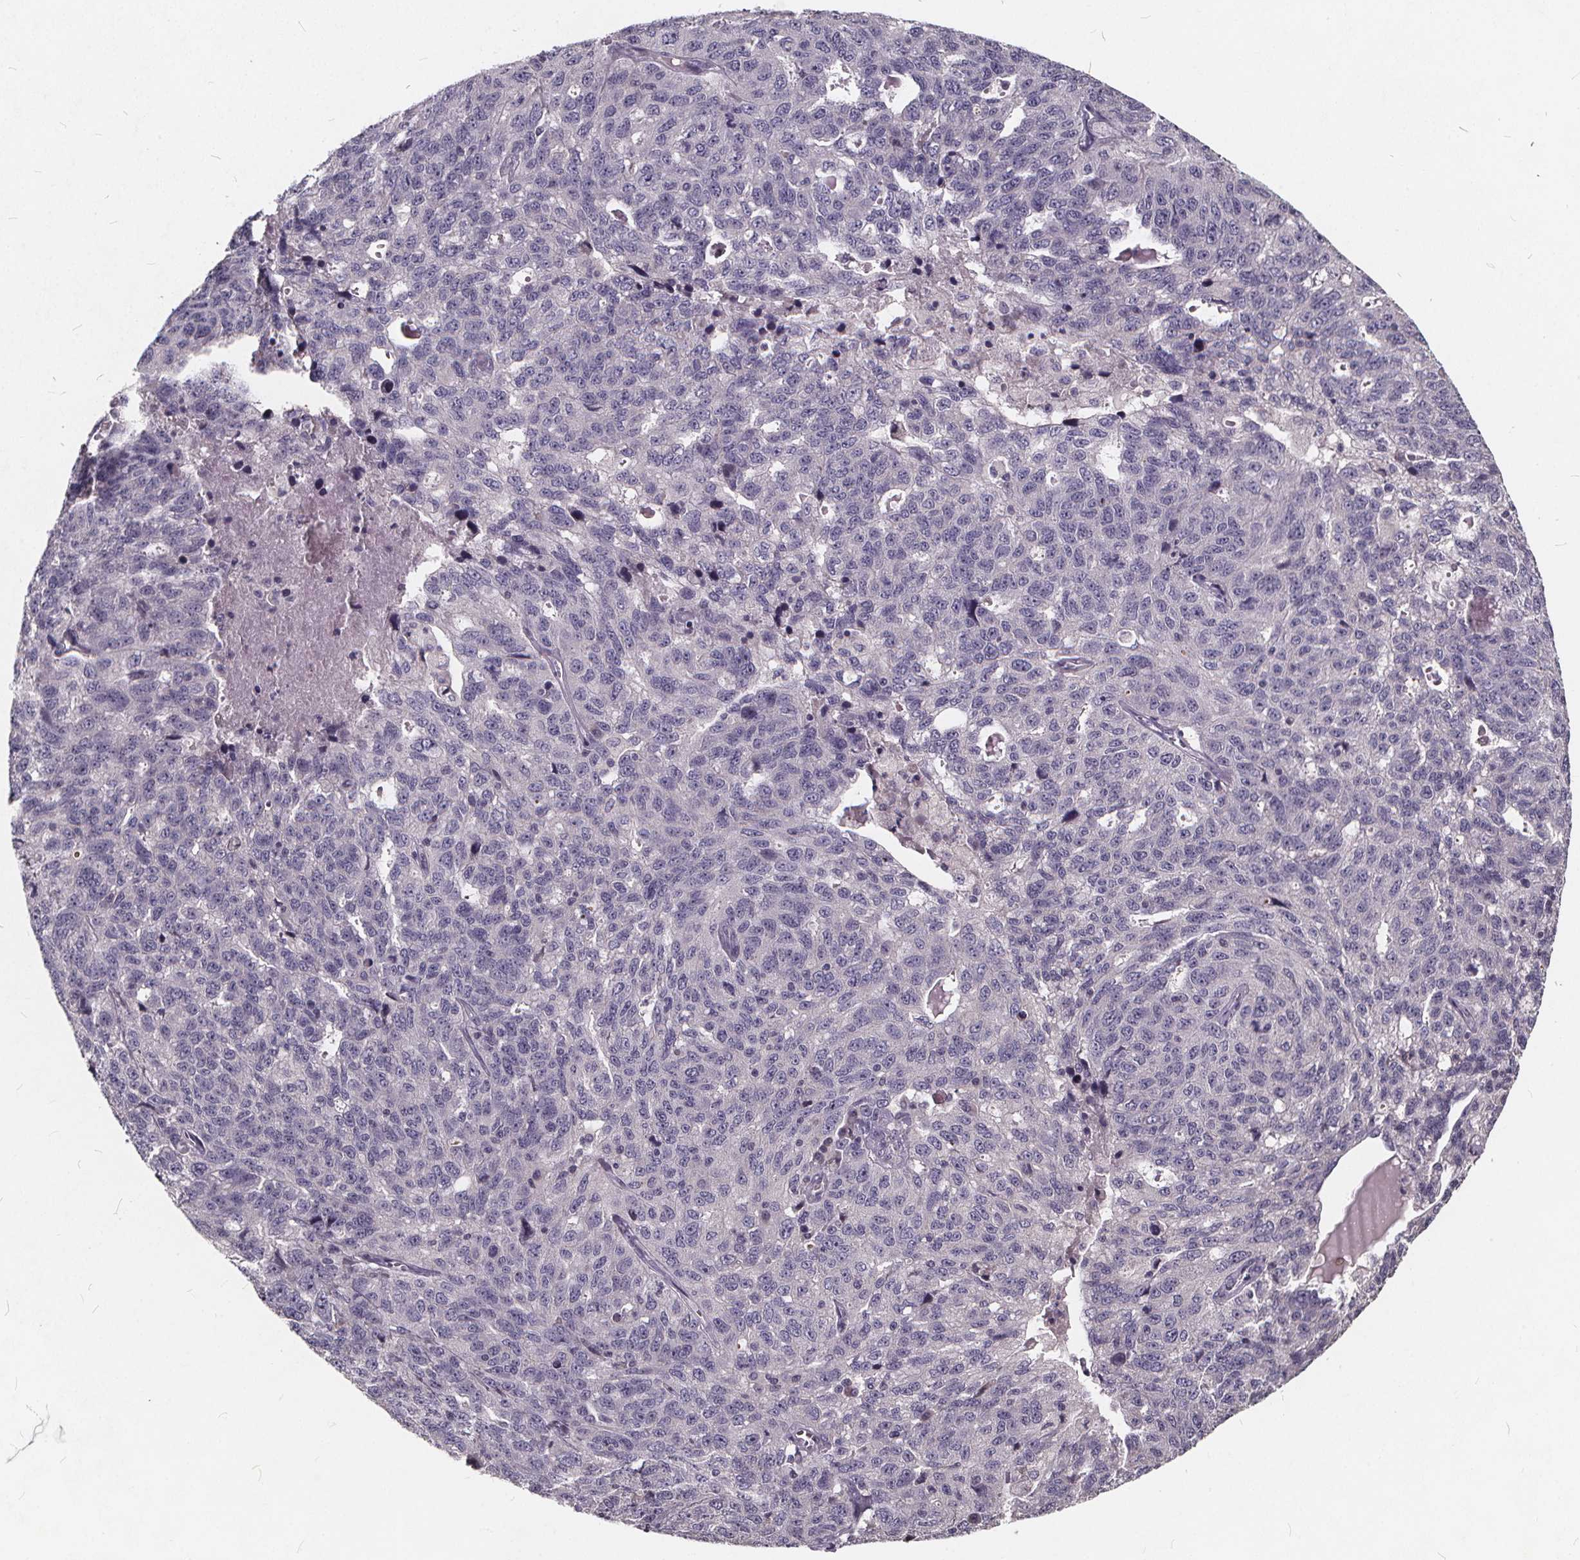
{"staining": {"intensity": "negative", "quantity": "none", "location": "none"}, "tissue": "ovarian cancer", "cell_type": "Tumor cells", "image_type": "cancer", "snomed": [{"axis": "morphology", "description": "Cystadenocarcinoma, serous, NOS"}, {"axis": "topography", "description": "Ovary"}], "caption": "Ovarian serous cystadenocarcinoma was stained to show a protein in brown. There is no significant expression in tumor cells. Brightfield microscopy of immunohistochemistry (IHC) stained with DAB (3,3'-diaminobenzidine) (brown) and hematoxylin (blue), captured at high magnification.", "gene": "TSPAN14", "patient": {"sex": "female", "age": 71}}